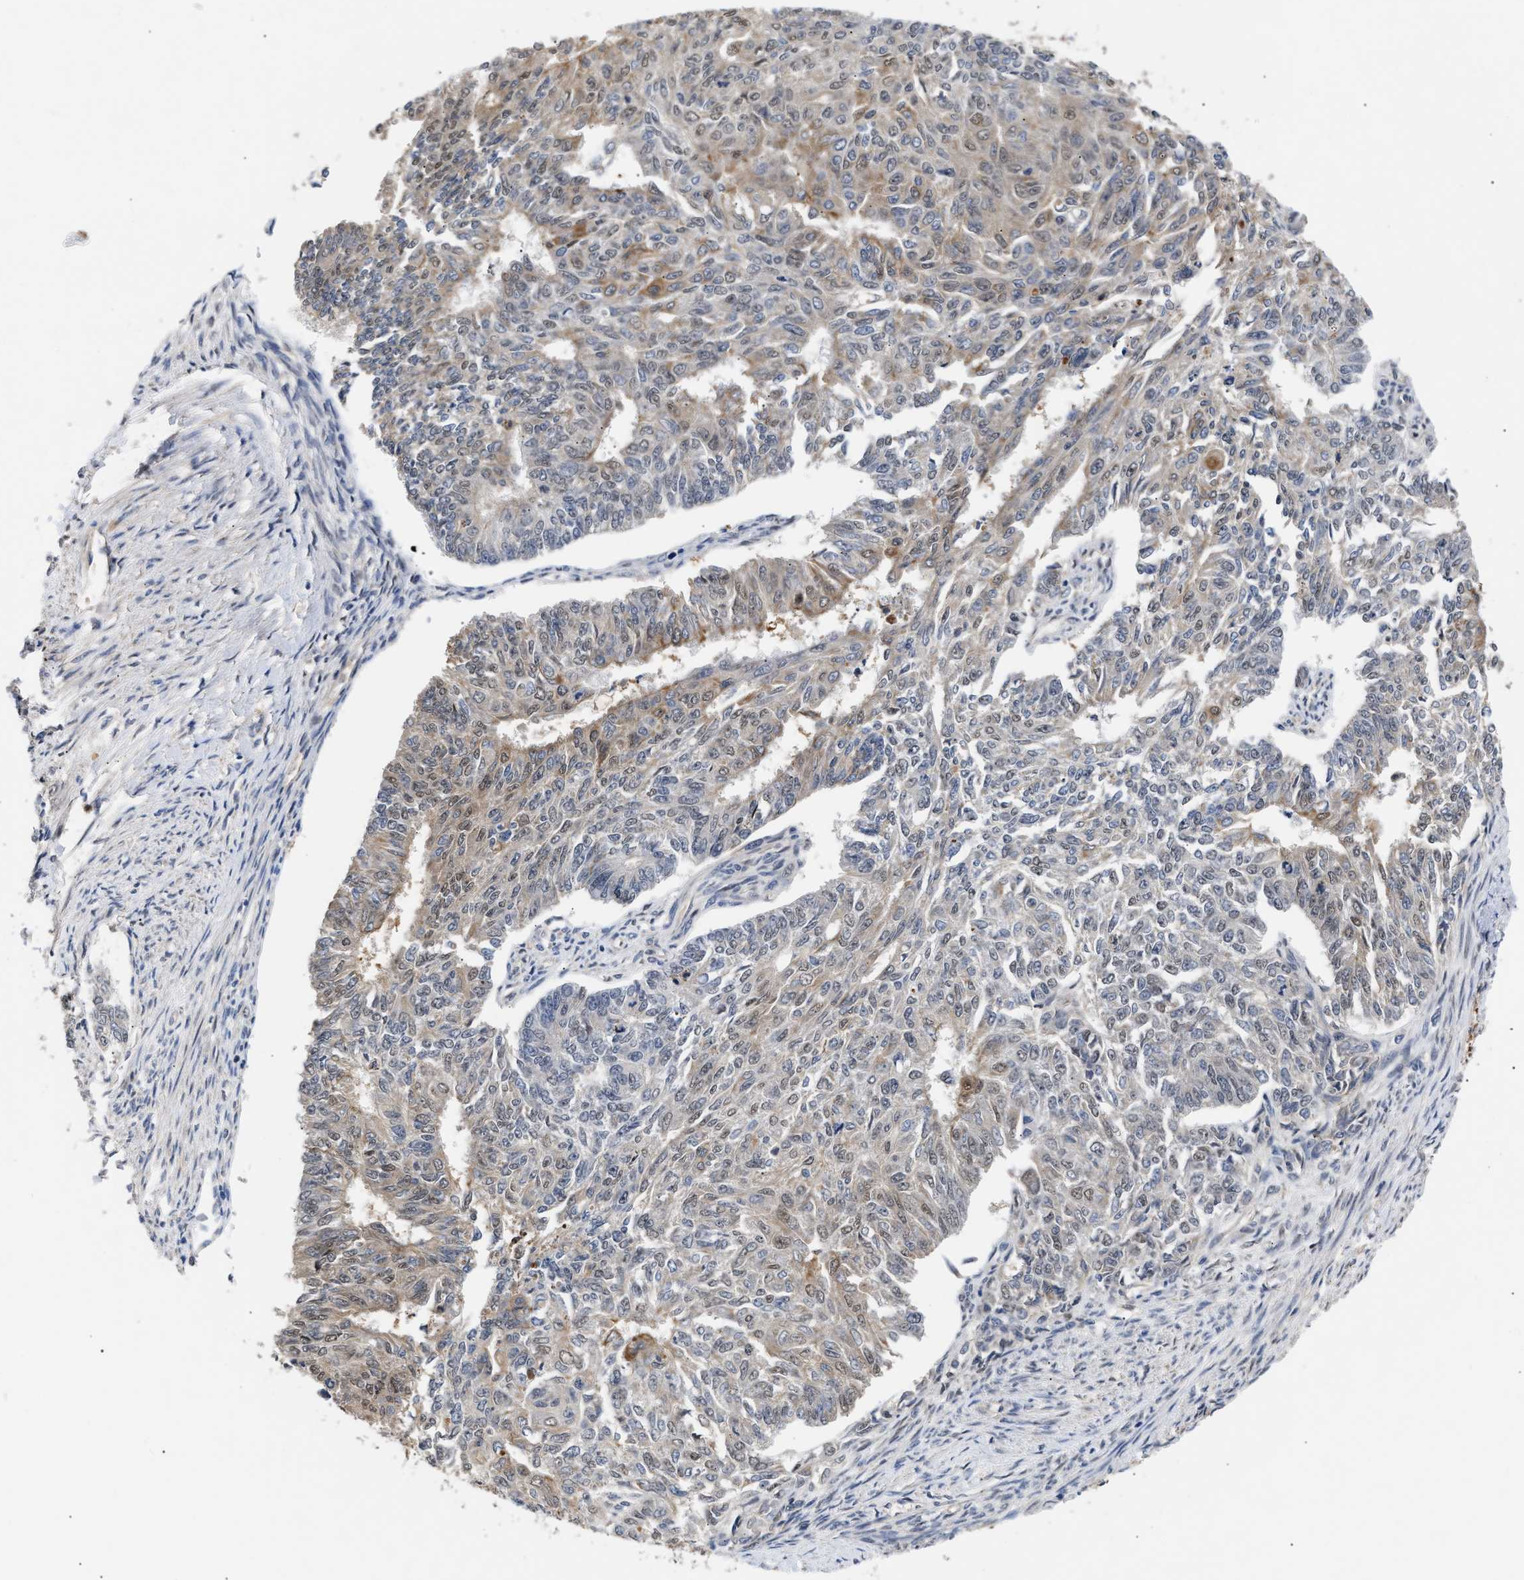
{"staining": {"intensity": "moderate", "quantity": "<25%", "location": "cytoplasmic/membranous"}, "tissue": "endometrial cancer", "cell_type": "Tumor cells", "image_type": "cancer", "snomed": [{"axis": "morphology", "description": "Adenocarcinoma, NOS"}, {"axis": "topography", "description": "Endometrium"}], "caption": "Human endometrial adenocarcinoma stained with a brown dye shows moderate cytoplasmic/membranous positive staining in about <25% of tumor cells.", "gene": "CCDC146", "patient": {"sex": "female", "age": 32}}